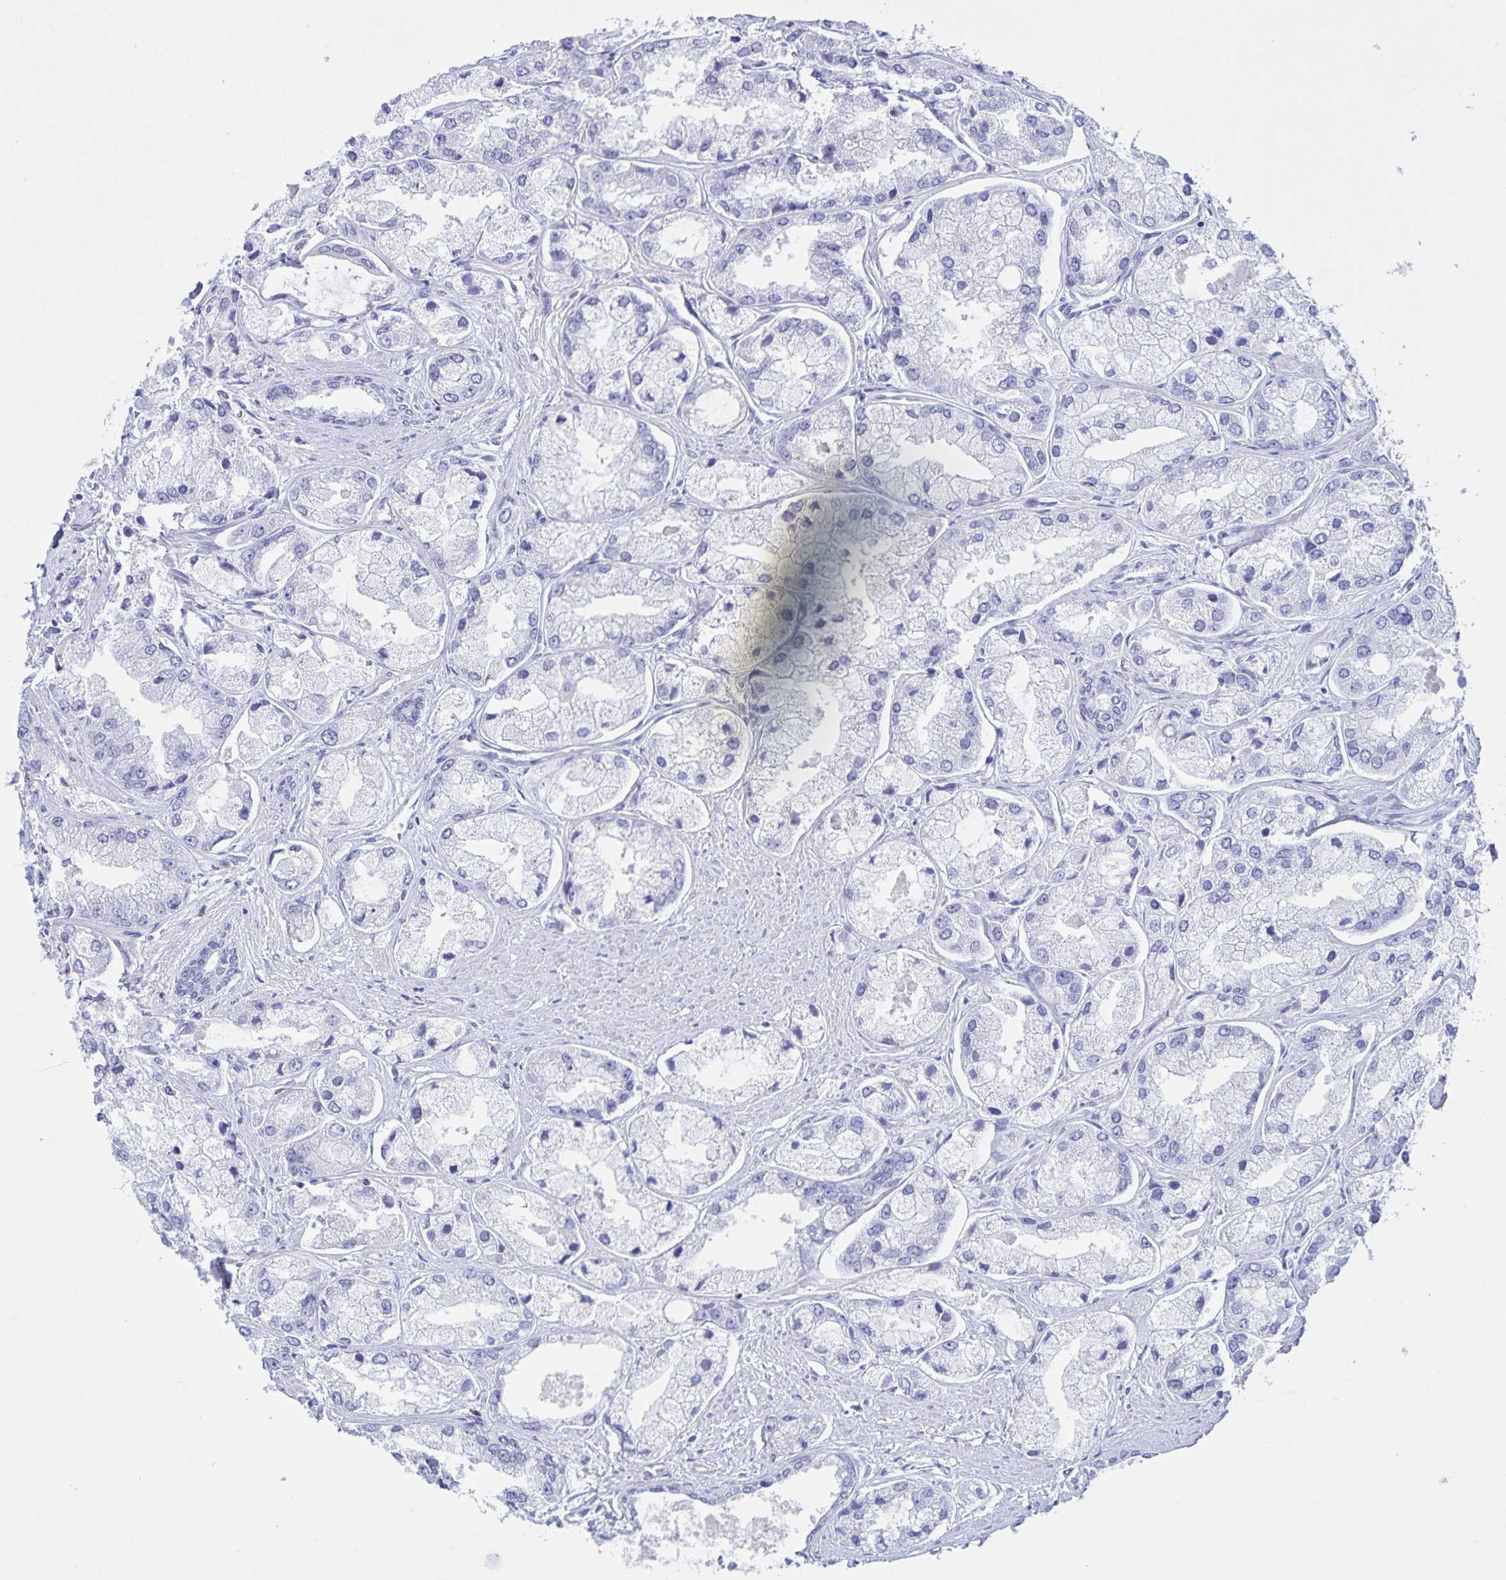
{"staining": {"intensity": "negative", "quantity": "none", "location": "none"}, "tissue": "prostate cancer", "cell_type": "Tumor cells", "image_type": "cancer", "snomed": [{"axis": "morphology", "description": "Adenocarcinoma, Low grade"}, {"axis": "topography", "description": "Prostate"}], "caption": "This is an immunohistochemistry (IHC) micrograph of human prostate cancer. There is no positivity in tumor cells.", "gene": "TGIF2LX", "patient": {"sex": "male", "age": 69}}